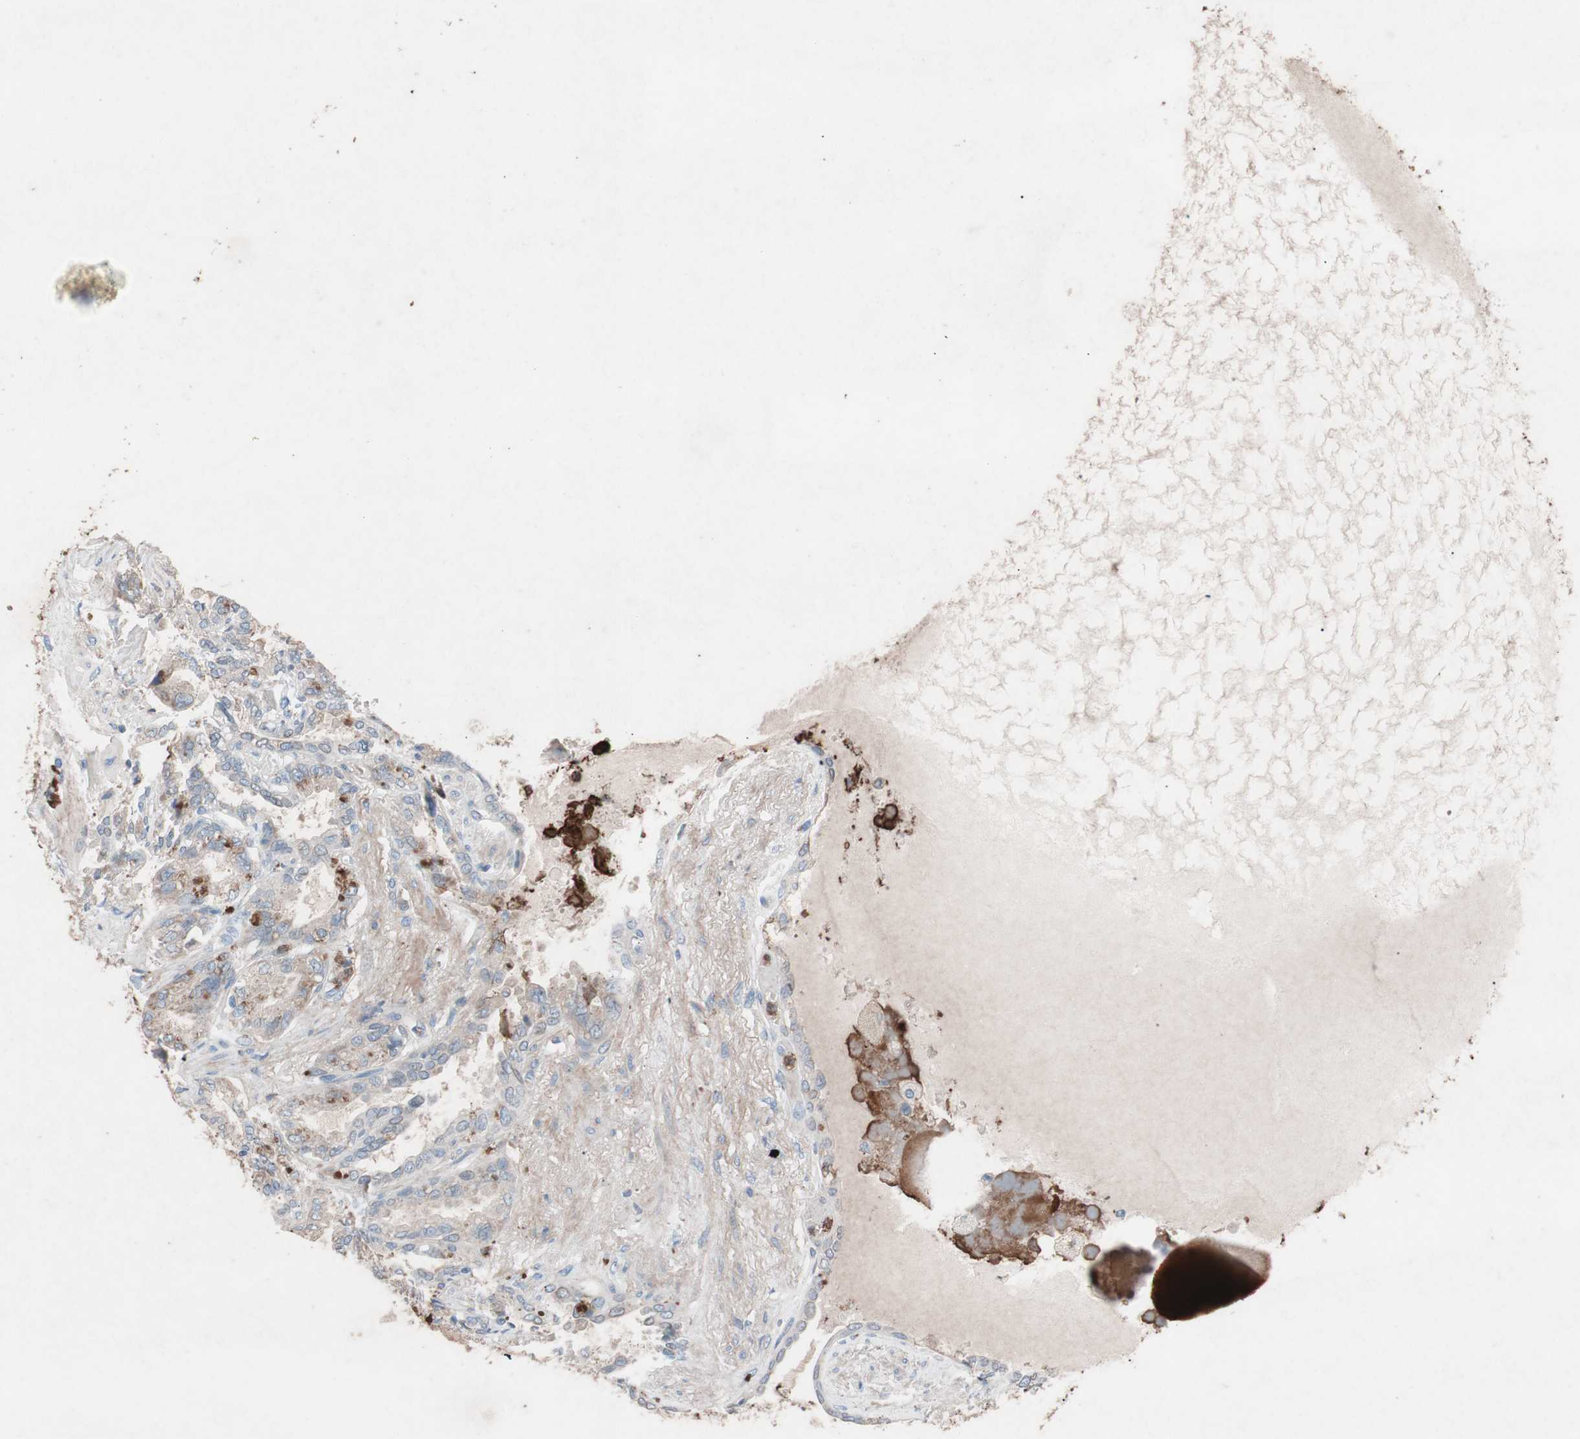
{"staining": {"intensity": "weak", "quantity": "25%-75%", "location": "cytoplasmic/membranous"}, "tissue": "seminal vesicle", "cell_type": "Glandular cells", "image_type": "normal", "snomed": [{"axis": "morphology", "description": "Normal tissue, NOS"}, {"axis": "topography", "description": "Seminal veicle"}], "caption": "The immunohistochemical stain highlights weak cytoplasmic/membranous expression in glandular cells of benign seminal vesicle.", "gene": "GRB7", "patient": {"sex": "male", "age": 61}}